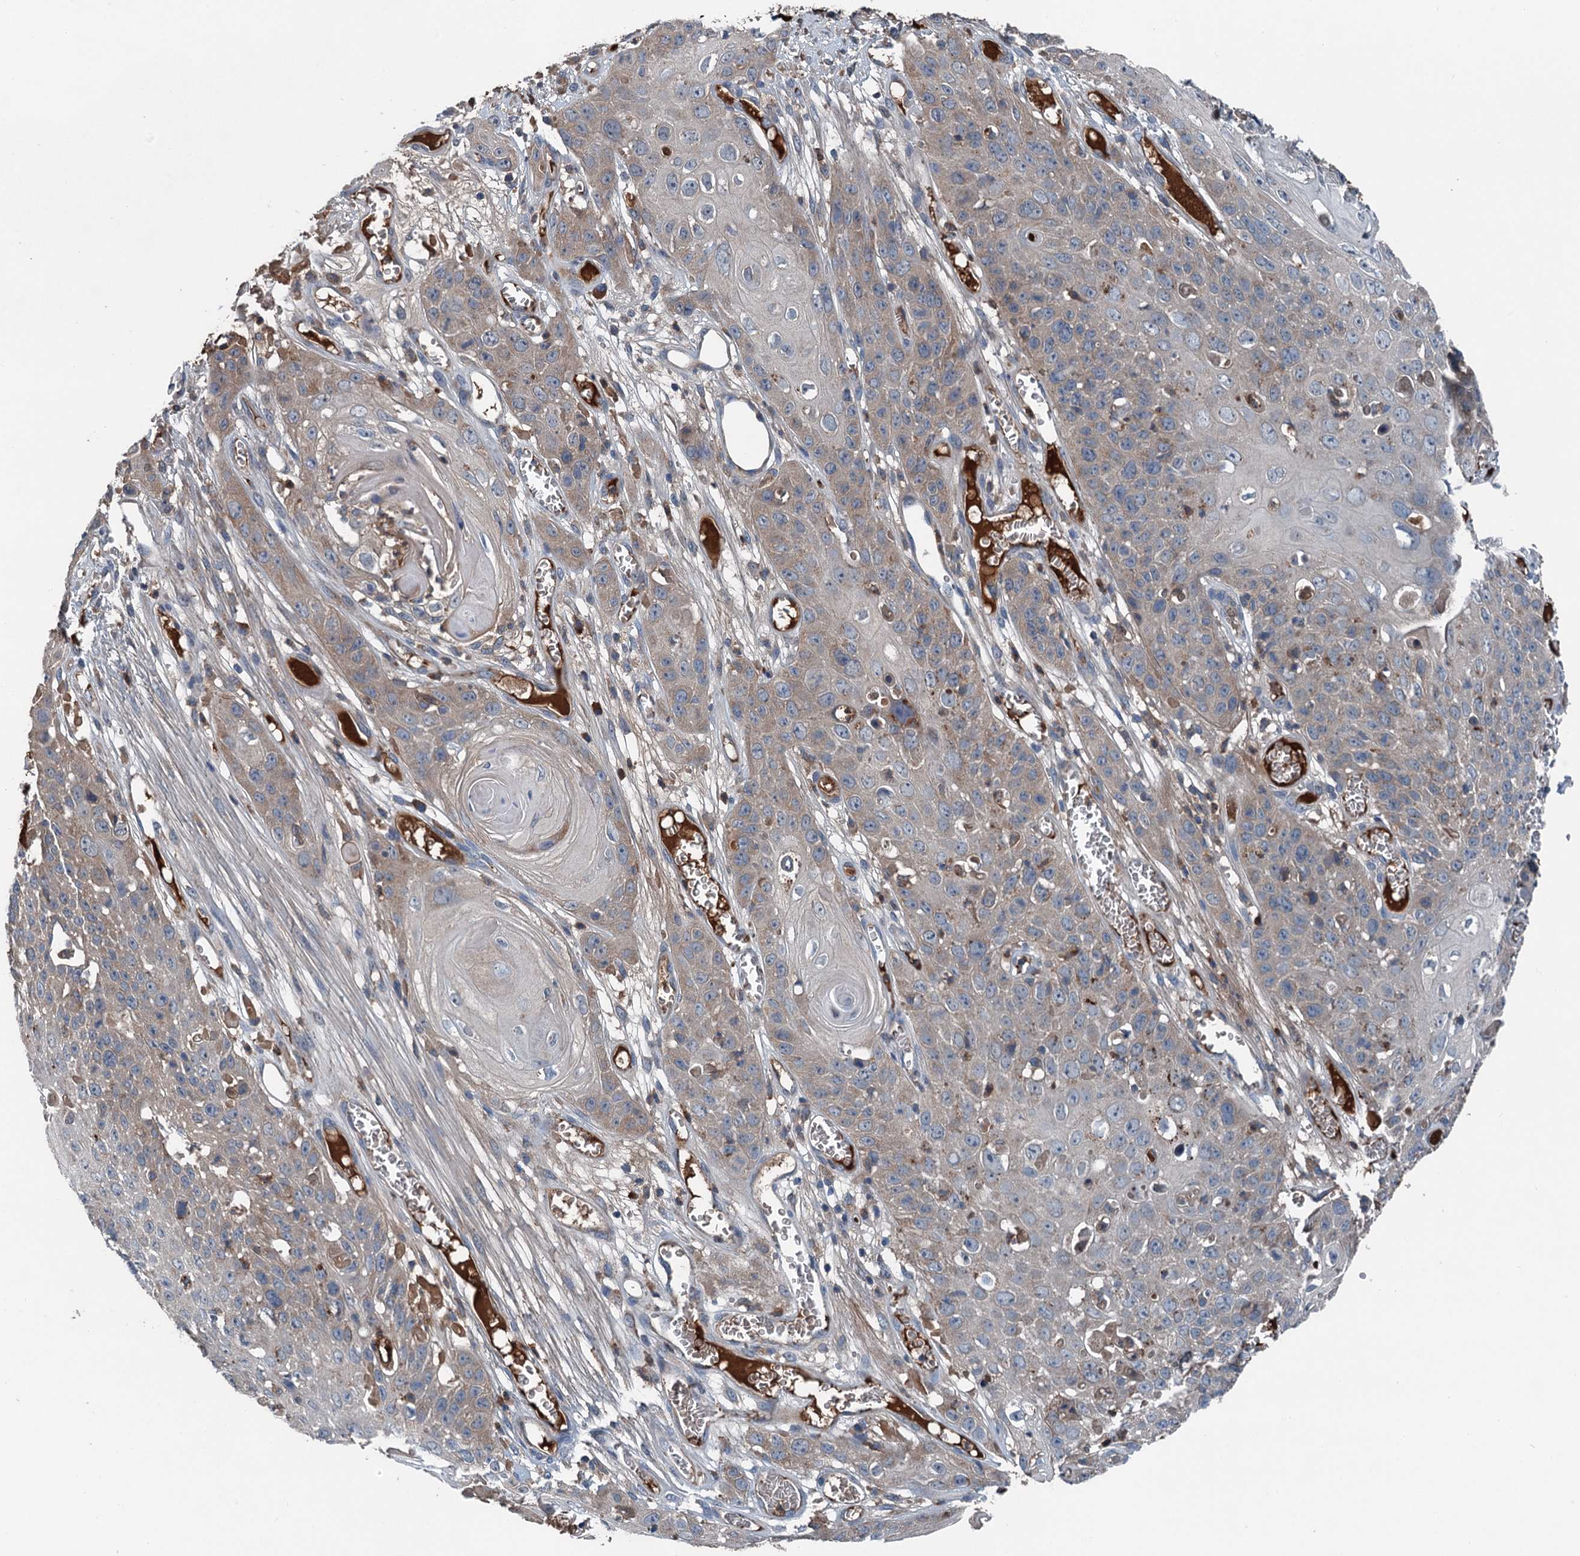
{"staining": {"intensity": "weak", "quantity": "<25%", "location": "cytoplasmic/membranous"}, "tissue": "skin cancer", "cell_type": "Tumor cells", "image_type": "cancer", "snomed": [{"axis": "morphology", "description": "Squamous cell carcinoma, NOS"}, {"axis": "topography", "description": "Skin"}], "caption": "IHC of human skin cancer reveals no staining in tumor cells. (IHC, brightfield microscopy, high magnification).", "gene": "PDSS1", "patient": {"sex": "male", "age": 55}}